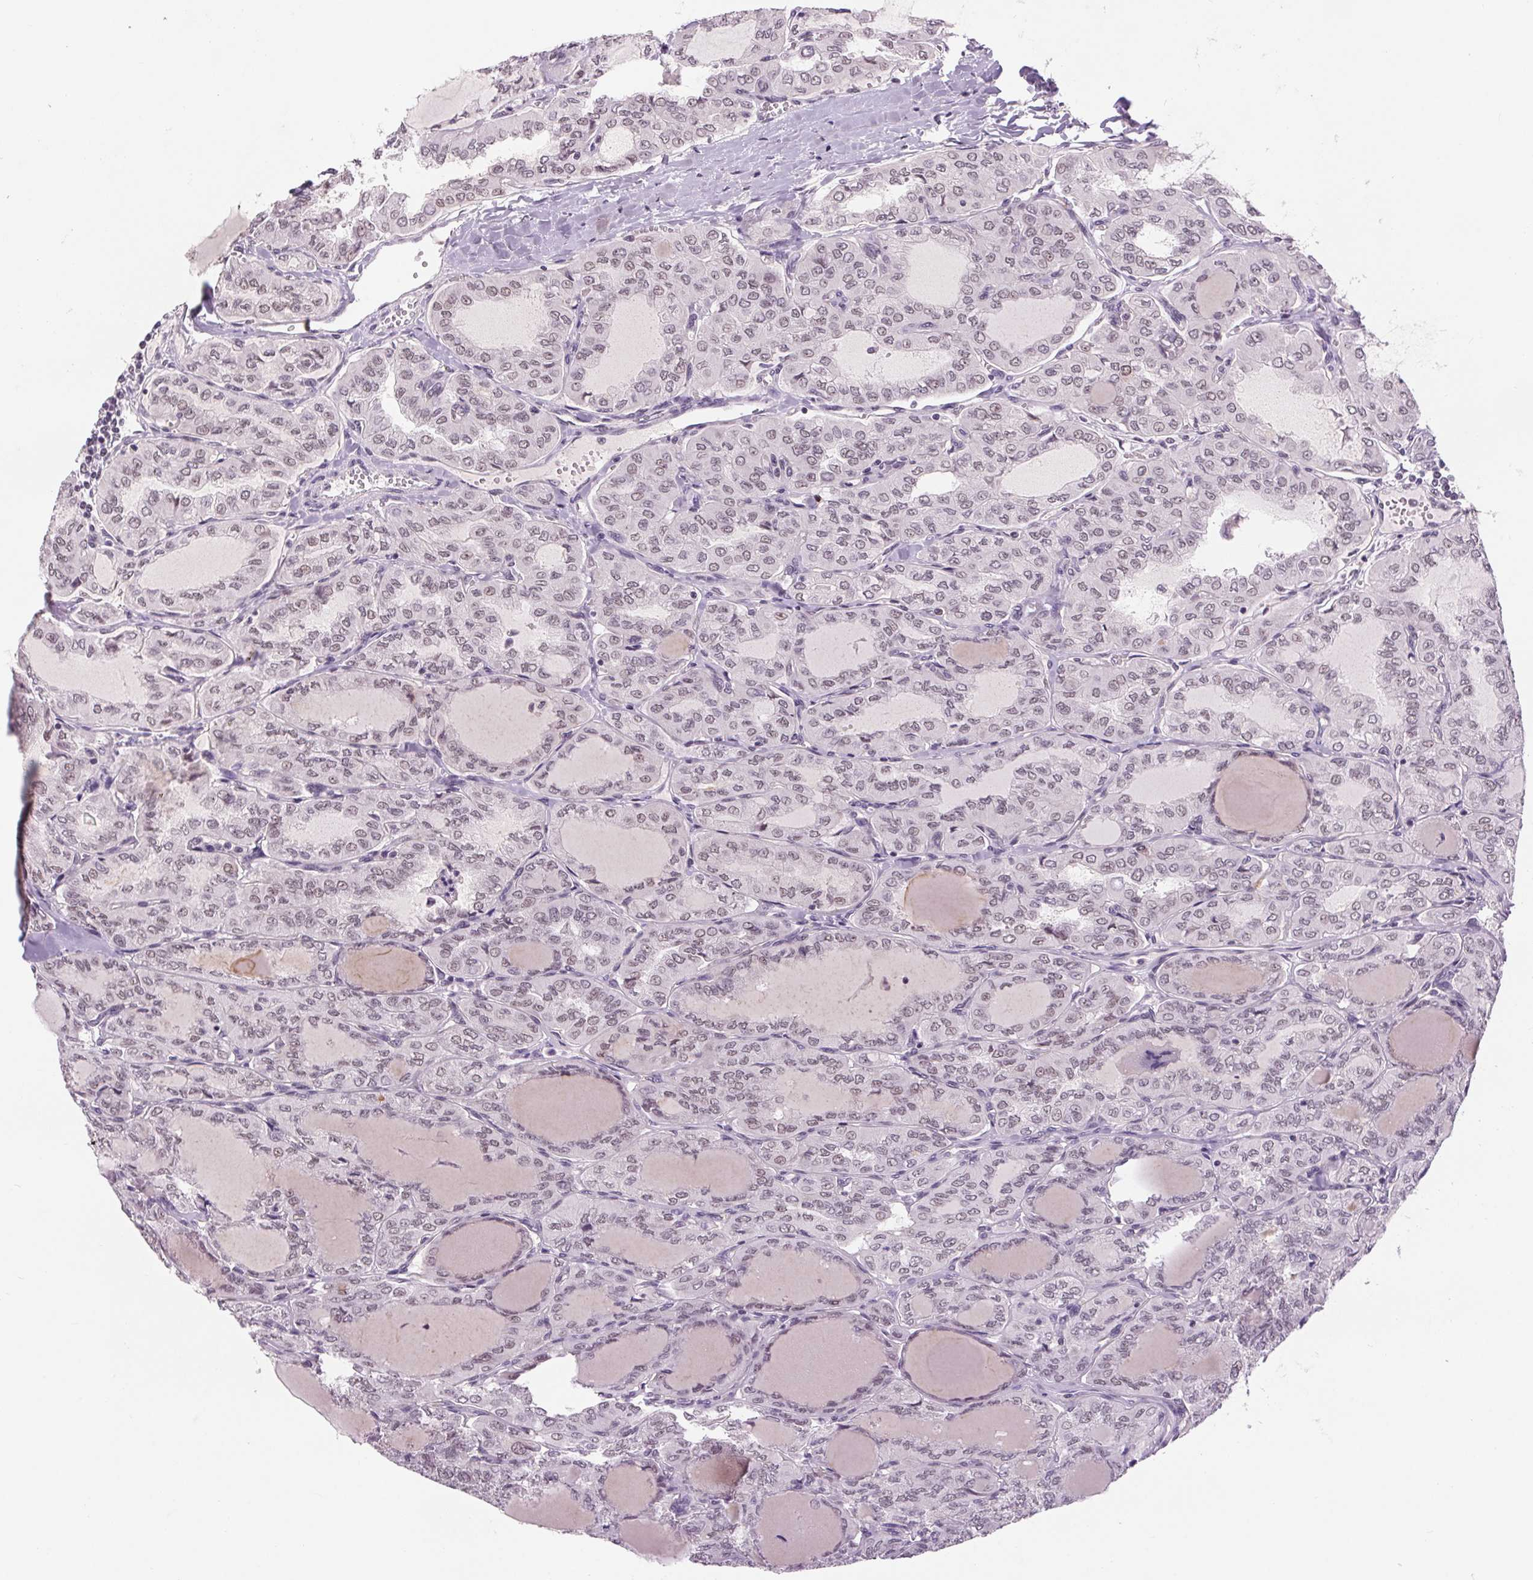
{"staining": {"intensity": "weak", "quantity": "<25%", "location": "nuclear"}, "tissue": "thyroid cancer", "cell_type": "Tumor cells", "image_type": "cancer", "snomed": [{"axis": "morphology", "description": "Papillary adenocarcinoma, NOS"}, {"axis": "topography", "description": "Thyroid gland"}], "caption": "DAB immunohistochemical staining of human thyroid cancer (papillary adenocarcinoma) displays no significant expression in tumor cells.", "gene": "CD2BP2", "patient": {"sex": "male", "age": 20}}